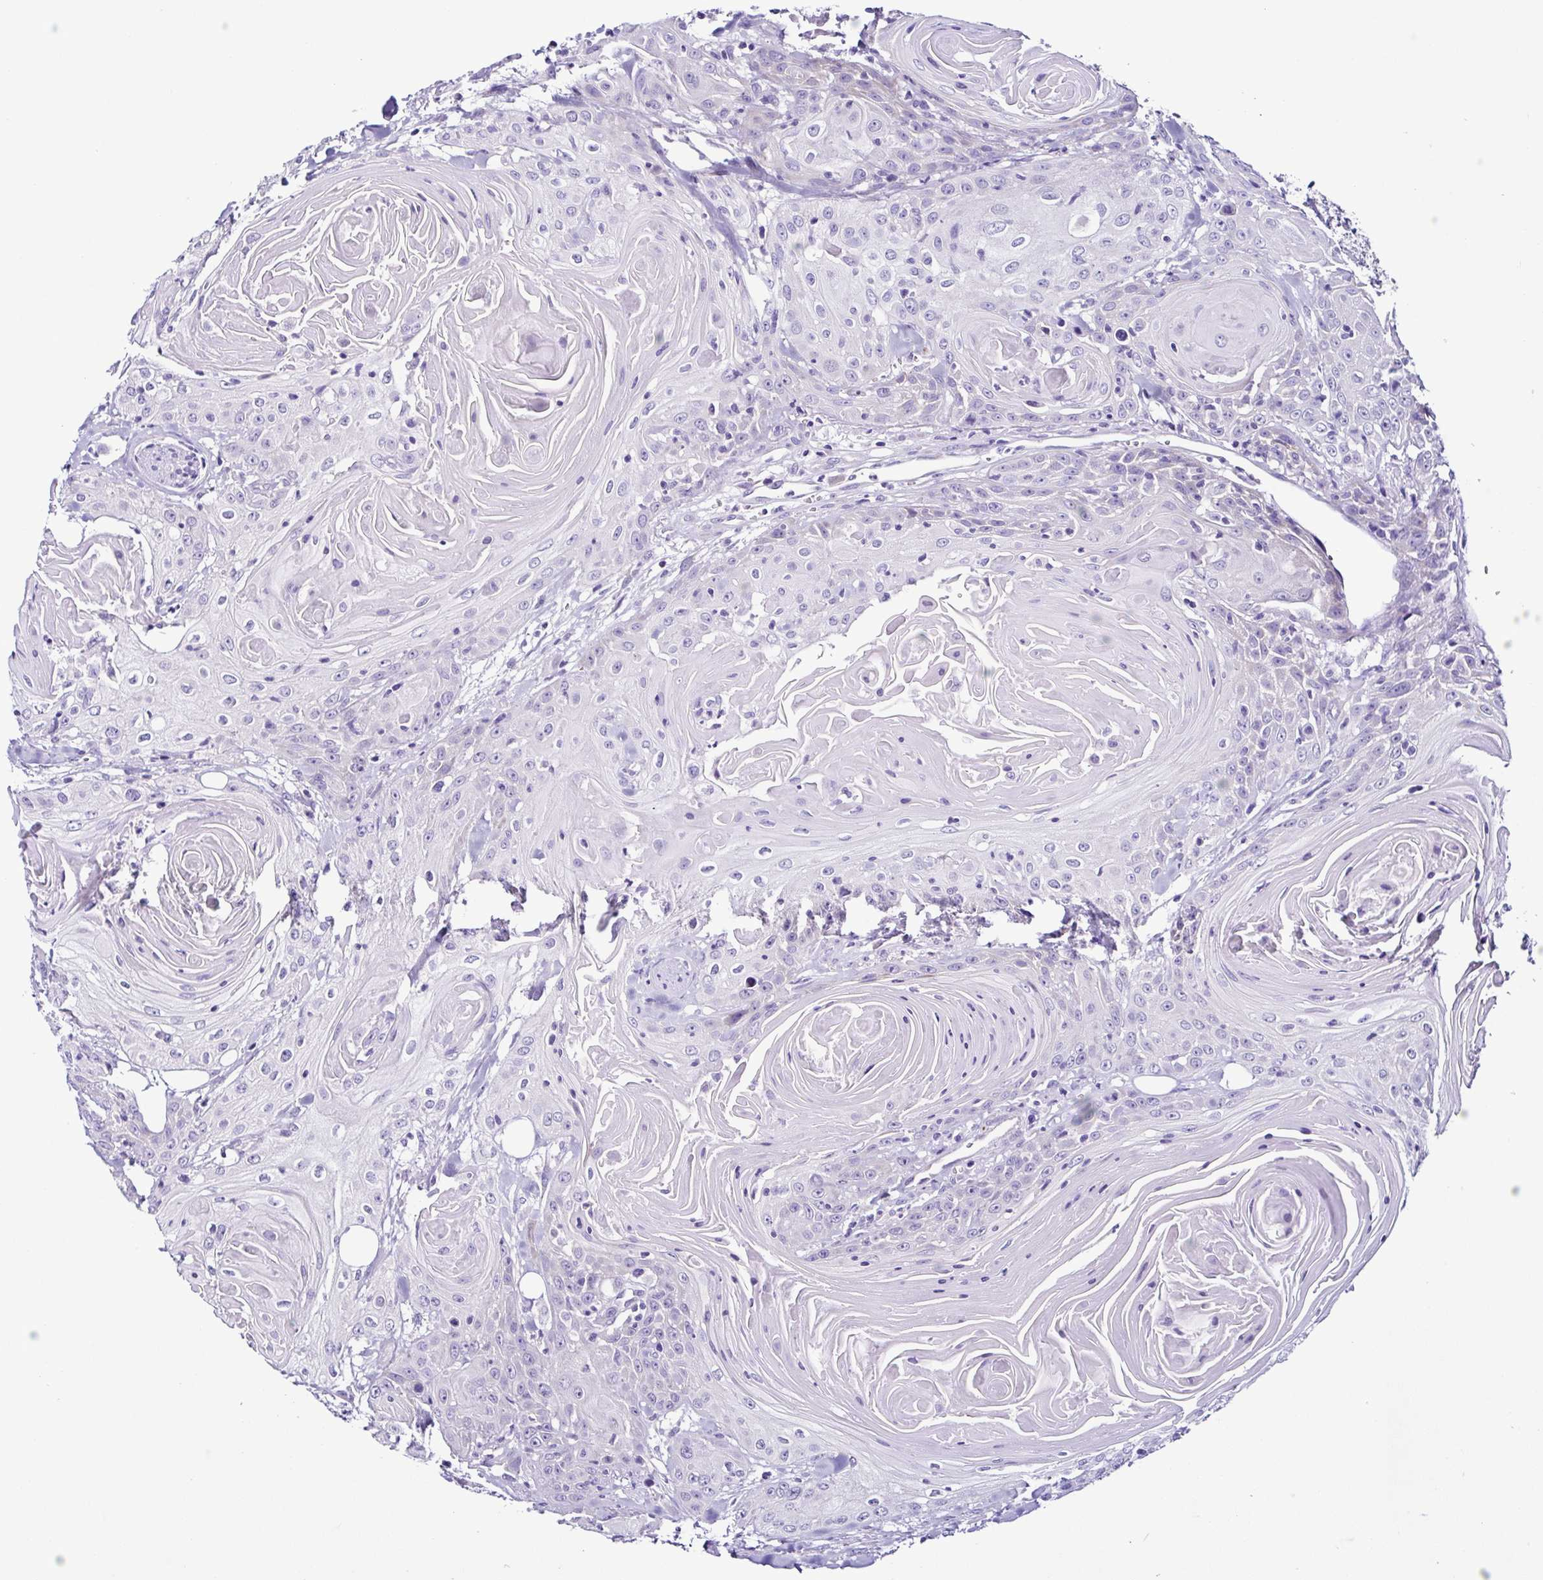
{"staining": {"intensity": "negative", "quantity": "none", "location": "none"}, "tissue": "head and neck cancer", "cell_type": "Tumor cells", "image_type": "cancer", "snomed": [{"axis": "morphology", "description": "Squamous cell carcinoma, NOS"}, {"axis": "topography", "description": "Head-Neck"}], "caption": "Immunohistochemistry photomicrograph of neoplastic tissue: head and neck cancer (squamous cell carcinoma) stained with DAB (3,3'-diaminobenzidine) reveals no significant protein staining in tumor cells.", "gene": "SRL", "patient": {"sex": "female", "age": 84}}